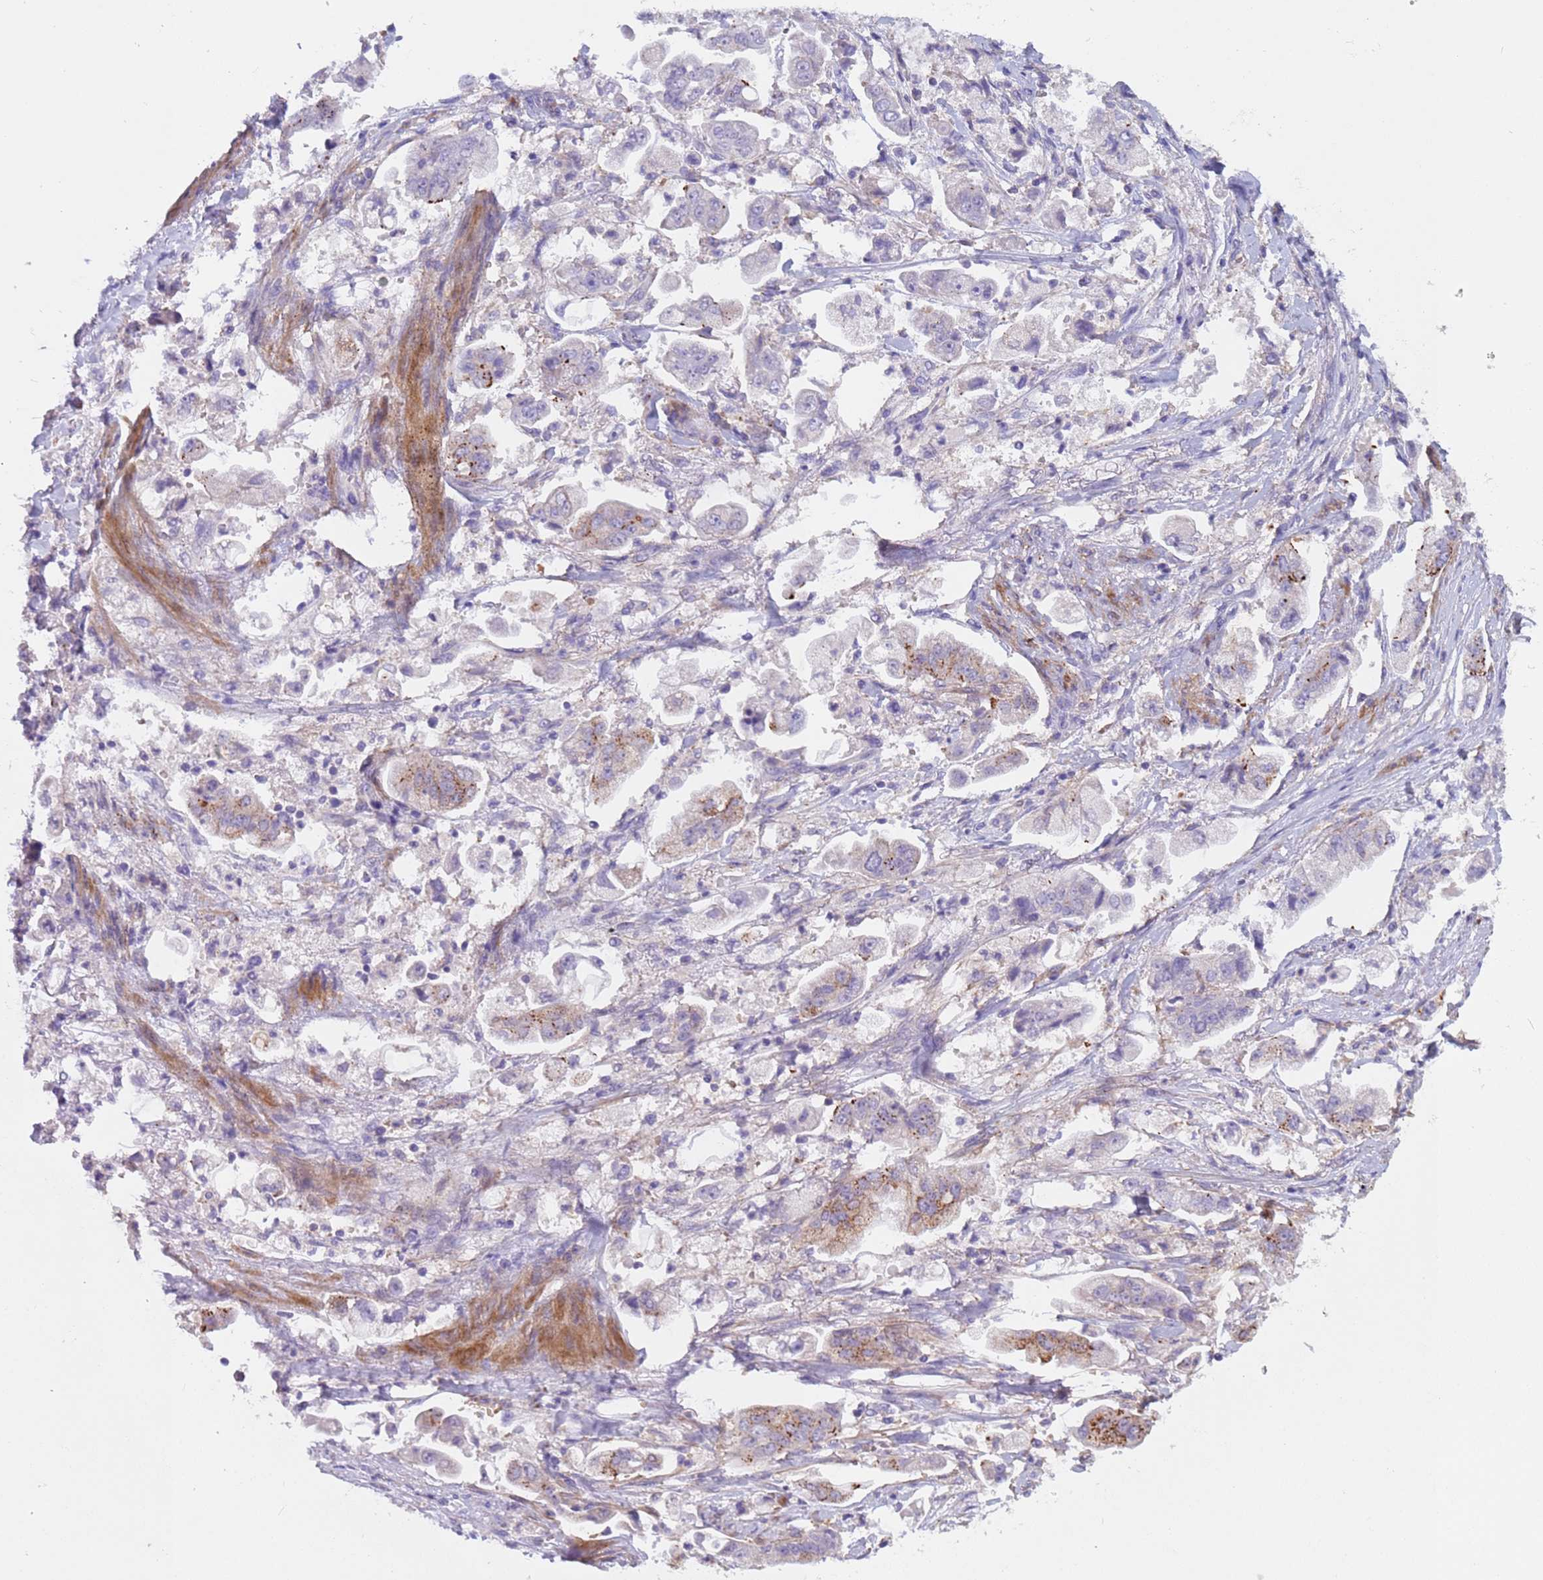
{"staining": {"intensity": "moderate", "quantity": "<25%", "location": "cytoplasmic/membranous"}, "tissue": "stomach cancer", "cell_type": "Tumor cells", "image_type": "cancer", "snomed": [{"axis": "morphology", "description": "Adenocarcinoma, NOS"}, {"axis": "topography", "description": "Stomach"}], "caption": "Moderate cytoplasmic/membranous positivity for a protein is identified in about <25% of tumor cells of stomach cancer (adenocarcinoma) using immunohistochemistry (IHC).", "gene": "KBTBD3", "patient": {"sex": "male", "age": 62}}